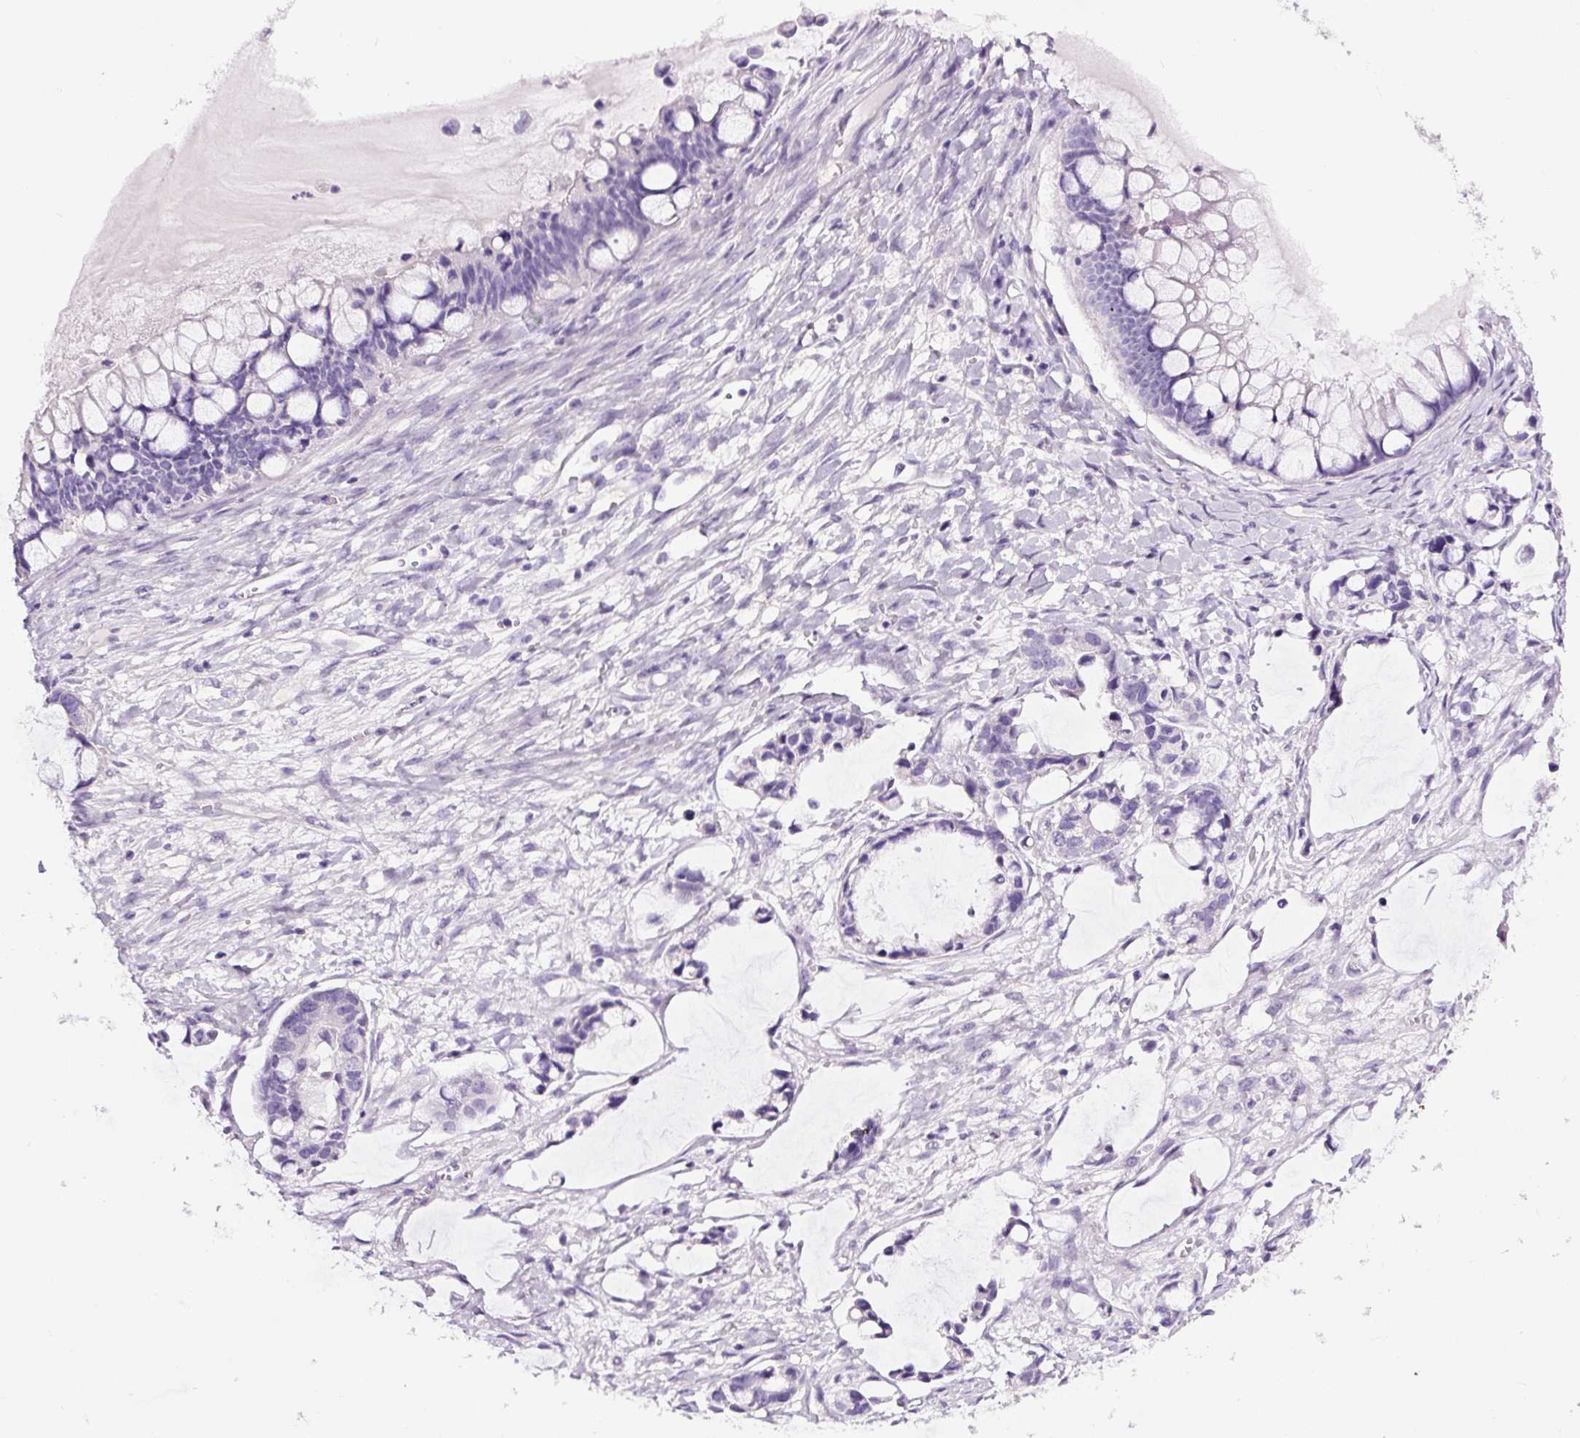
{"staining": {"intensity": "negative", "quantity": "none", "location": "none"}, "tissue": "ovarian cancer", "cell_type": "Tumor cells", "image_type": "cancer", "snomed": [{"axis": "morphology", "description": "Cystadenocarcinoma, mucinous, NOS"}, {"axis": "topography", "description": "Ovary"}], "caption": "Immunohistochemistry photomicrograph of human ovarian cancer stained for a protein (brown), which shows no positivity in tumor cells. The staining is performed using DAB (3,3'-diaminobenzidine) brown chromogen with nuclei counter-stained in using hematoxylin.", "gene": "SP8", "patient": {"sex": "female", "age": 63}}